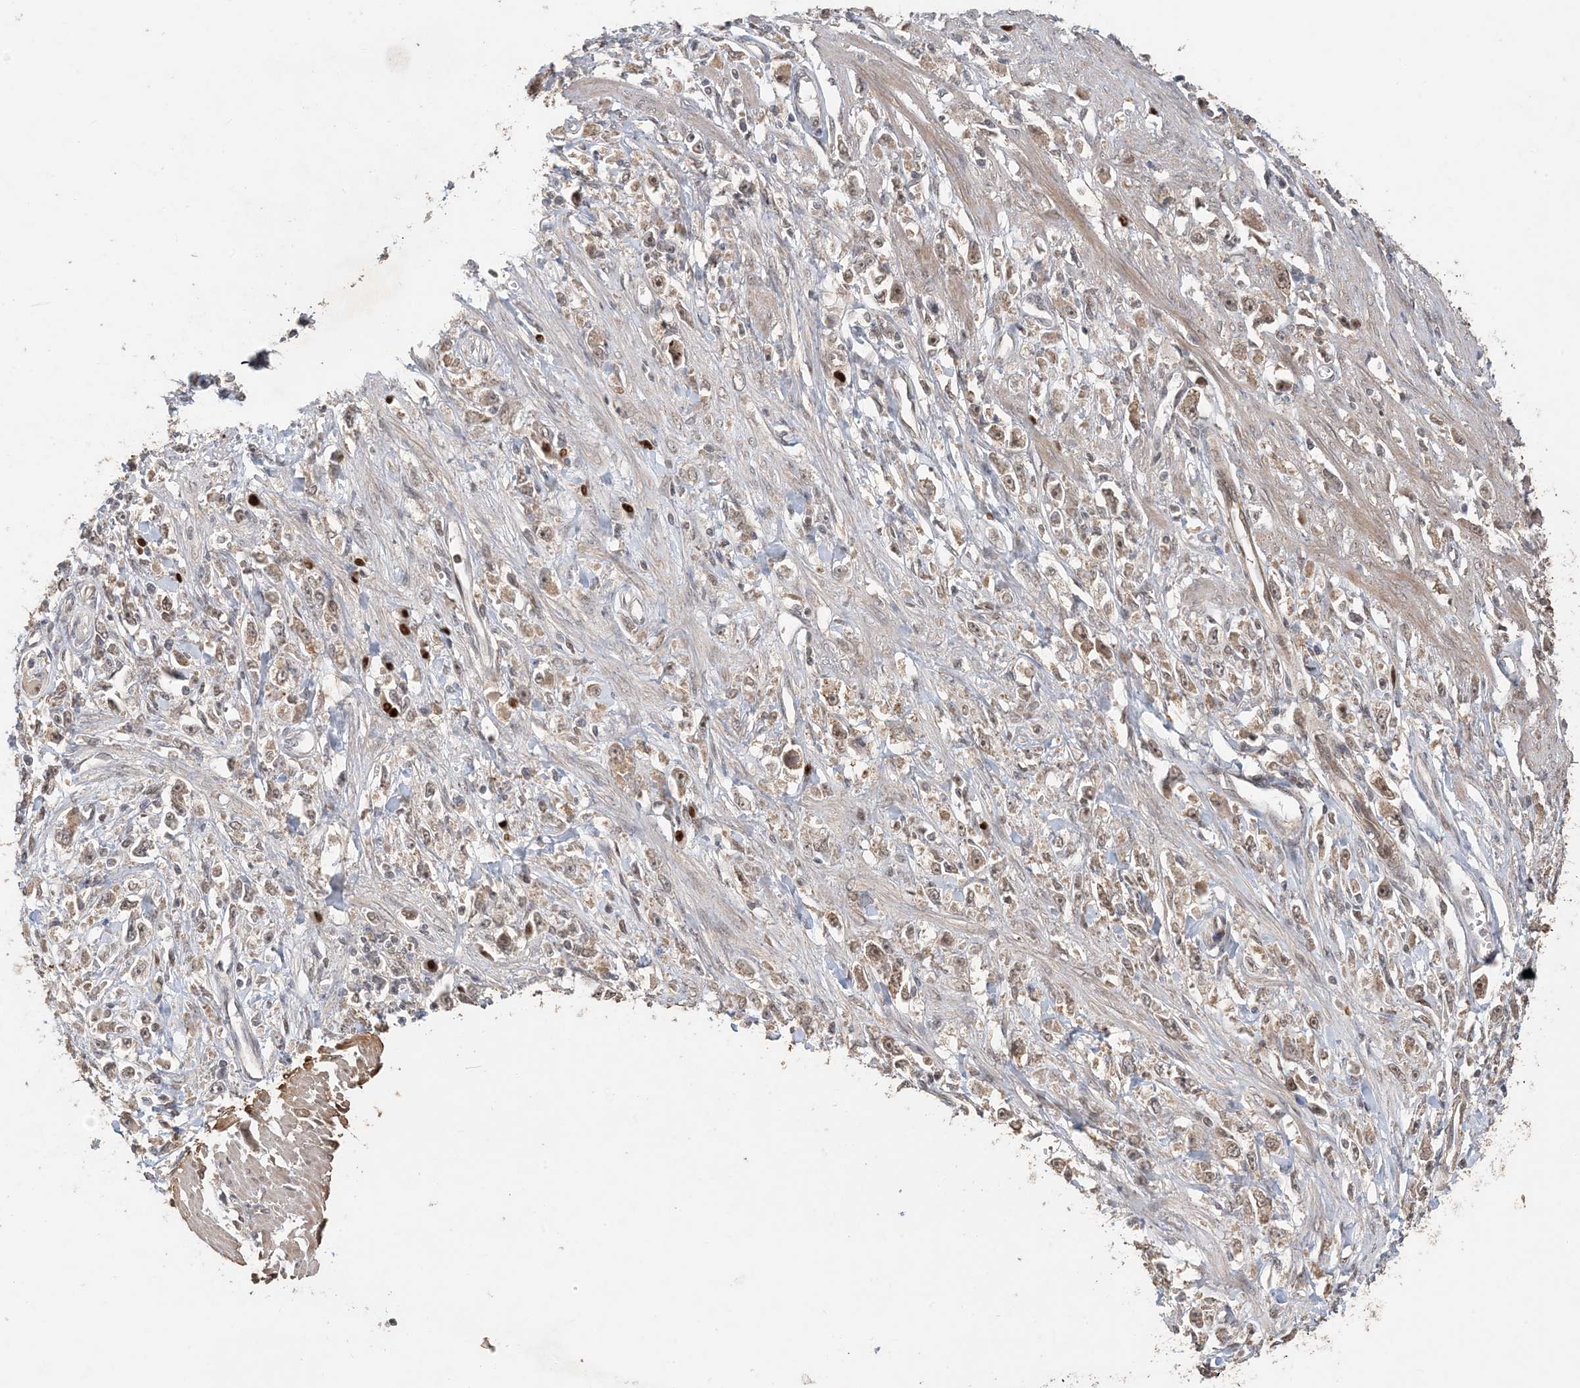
{"staining": {"intensity": "weak", "quantity": ">75%", "location": "cytoplasmic/membranous,nuclear"}, "tissue": "stomach cancer", "cell_type": "Tumor cells", "image_type": "cancer", "snomed": [{"axis": "morphology", "description": "Adenocarcinoma, NOS"}, {"axis": "topography", "description": "Stomach"}], "caption": "Immunohistochemical staining of human stomach cancer (adenocarcinoma) reveals low levels of weak cytoplasmic/membranous and nuclear protein staining in approximately >75% of tumor cells. Using DAB (3,3'-diaminobenzidine) (brown) and hematoxylin (blue) stains, captured at high magnification using brightfield microscopy.", "gene": "ATP13A2", "patient": {"sex": "female", "age": 59}}